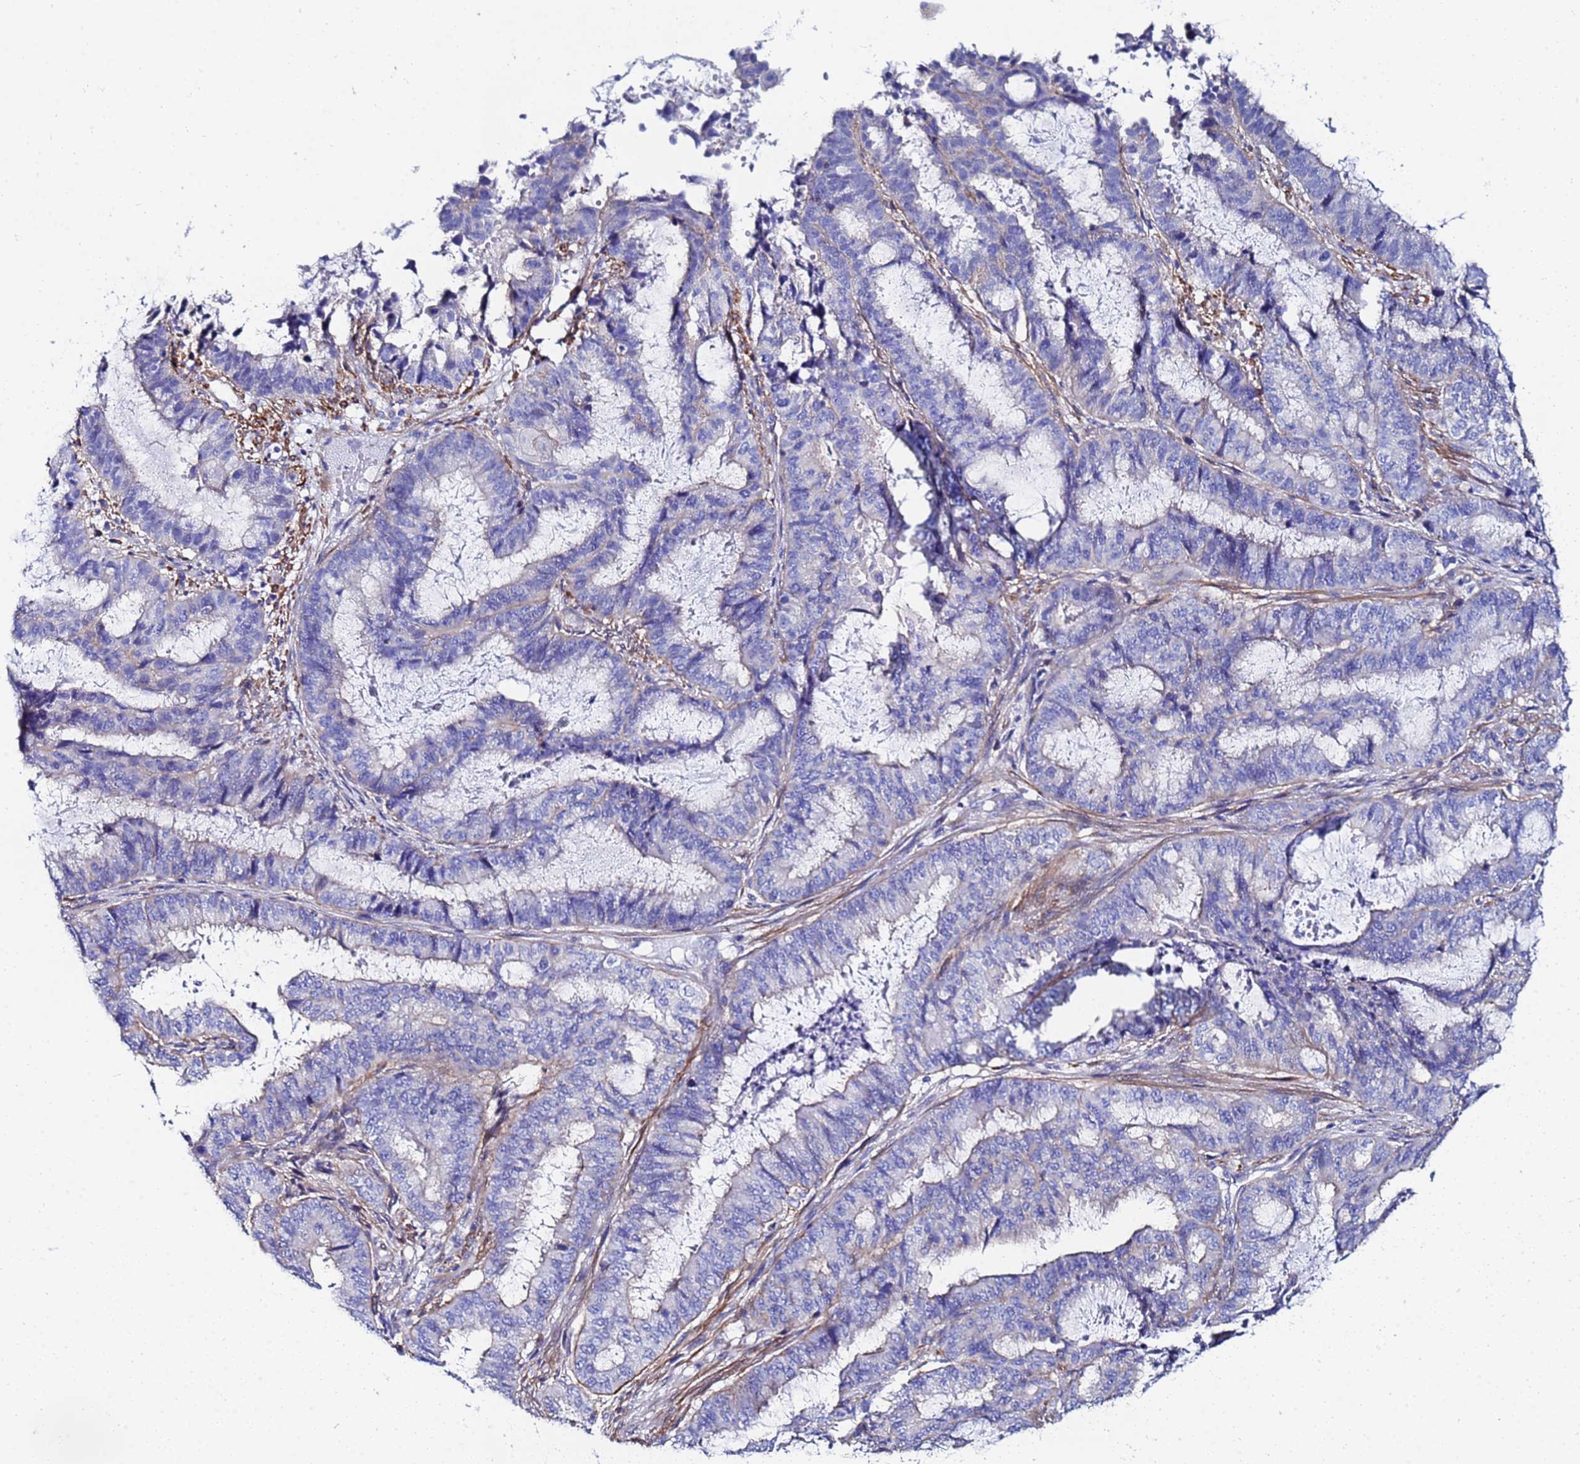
{"staining": {"intensity": "negative", "quantity": "none", "location": "none"}, "tissue": "endometrial cancer", "cell_type": "Tumor cells", "image_type": "cancer", "snomed": [{"axis": "morphology", "description": "Adenocarcinoma, NOS"}, {"axis": "topography", "description": "Endometrium"}], "caption": "There is no significant staining in tumor cells of endometrial cancer (adenocarcinoma).", "gene": "RAB39B", "patient": {"sex": "female", "age": 51}}